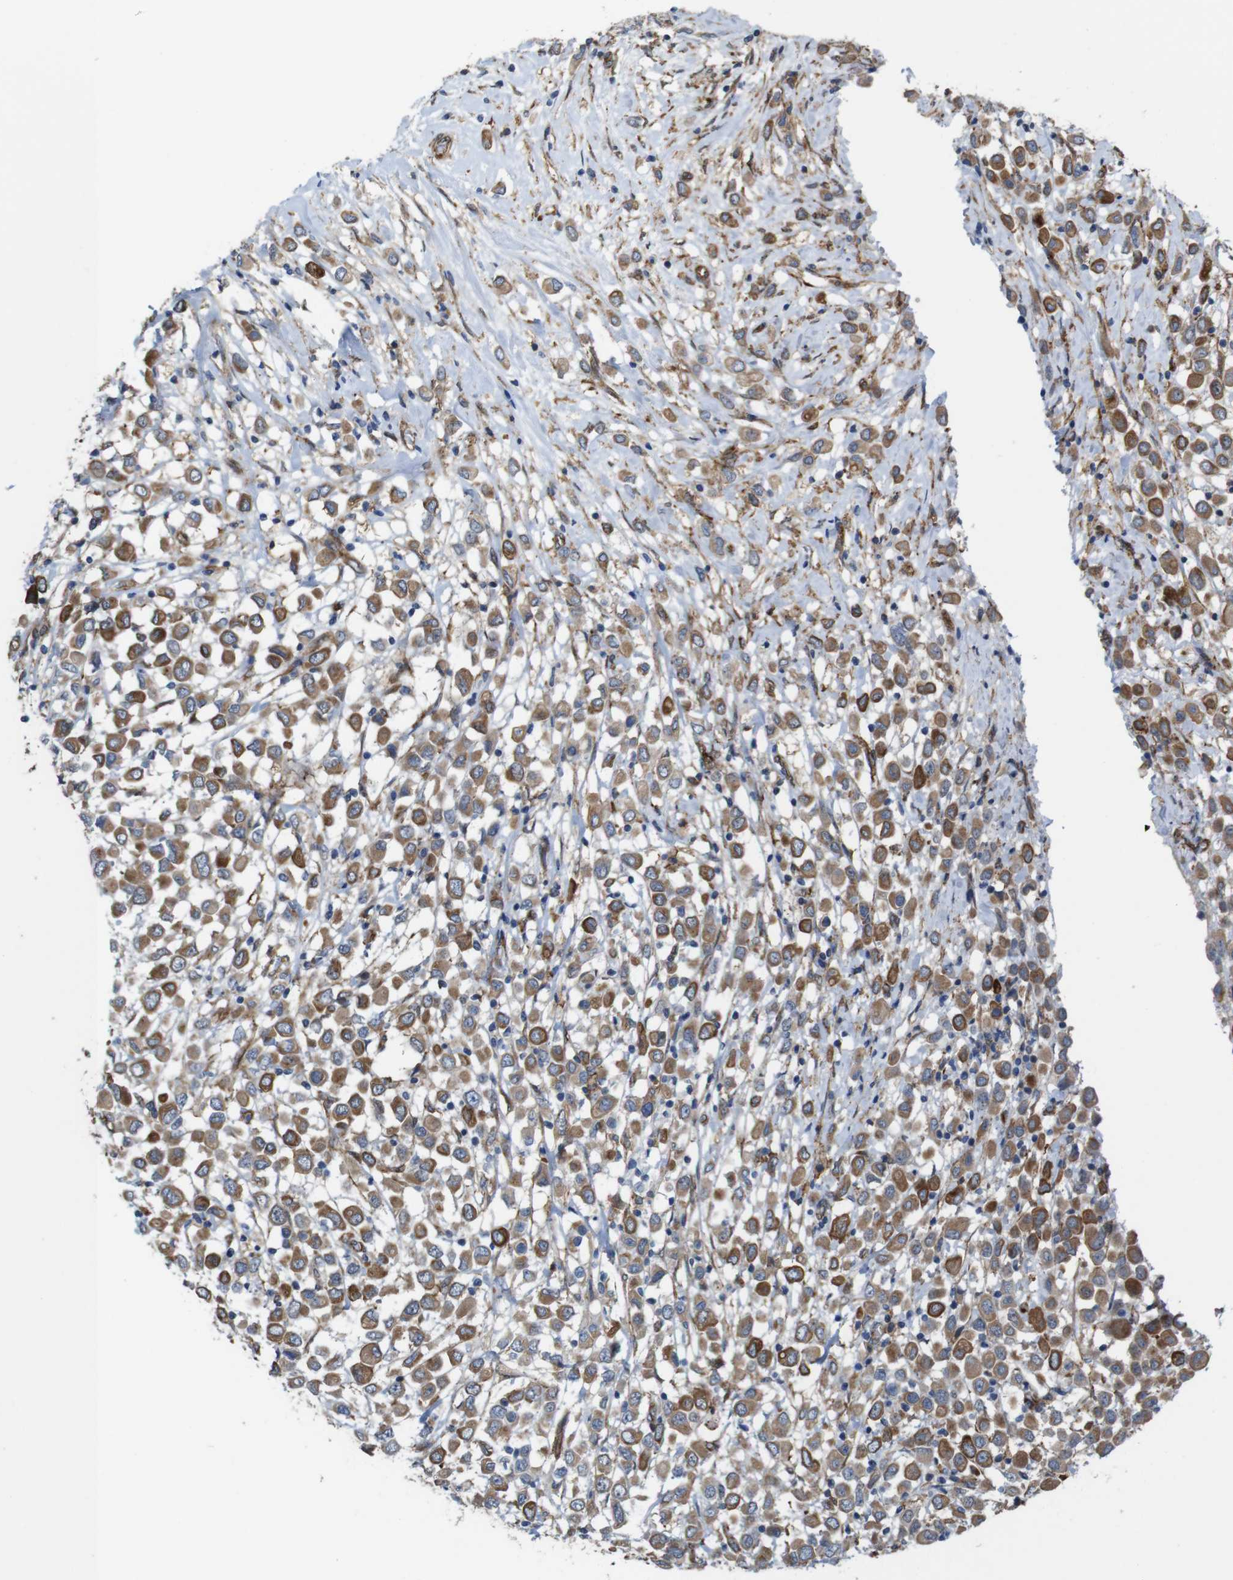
{"staining": {"intensity": "strong", "quantity": ">75%", "location": "cytoplasmic/membranous"}, "tissue": "breast cancer", "cell_type": "Tumor cells", "image_type": "cancer", "snomed": [{"axis": "morphology", "description": "Duct carcinoma"}, {"axis": "topography", "description": "Breast"}], "caption": "A brown stain shows strong cytoplasmic/membranous positivity of a protein in human breast cancer (infiltrating ductal carcinoma) tumor cells.", "gene": "PTGER4", "patient": {"sex": "female", "age": 61}}